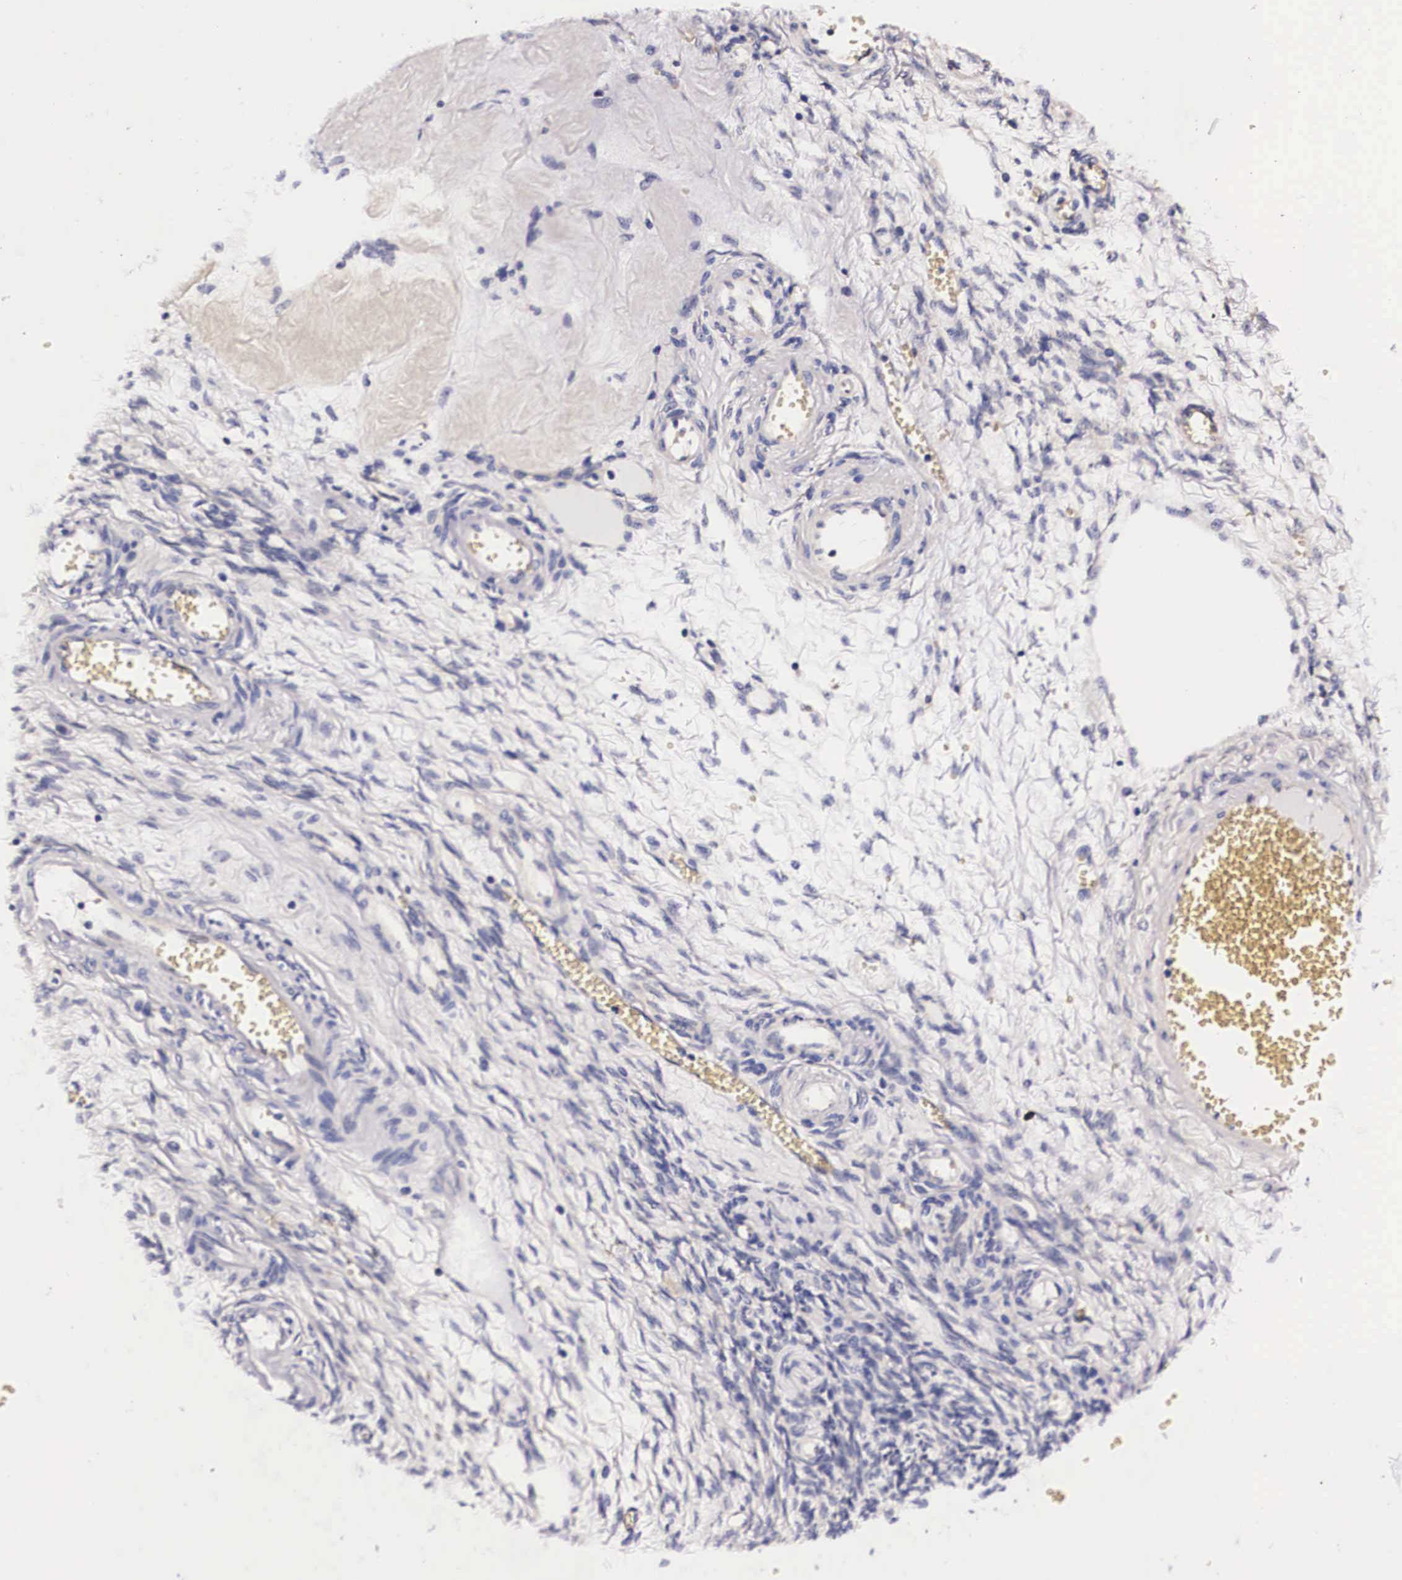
{"staining": {"intensity": "negative", "quantity": "none", "location": "none"}, "tissue": "ovarian cancer", "cell_type": "Tumor cells", "image_type": "cancer", "snomed": [{"axis": "morphology", "description": "Cystadenocarcinoma, mucinous, NOS"}, {"axis": "topography", "description": "Ovary"}], "caption": "DAB immunohistochemical staining of mucinous cystadenocarcinoma (ovarian) displays no significant staining in tumor cells.", "gene": "PHETA2", "patient": {"sex": "female", "age": 57}}